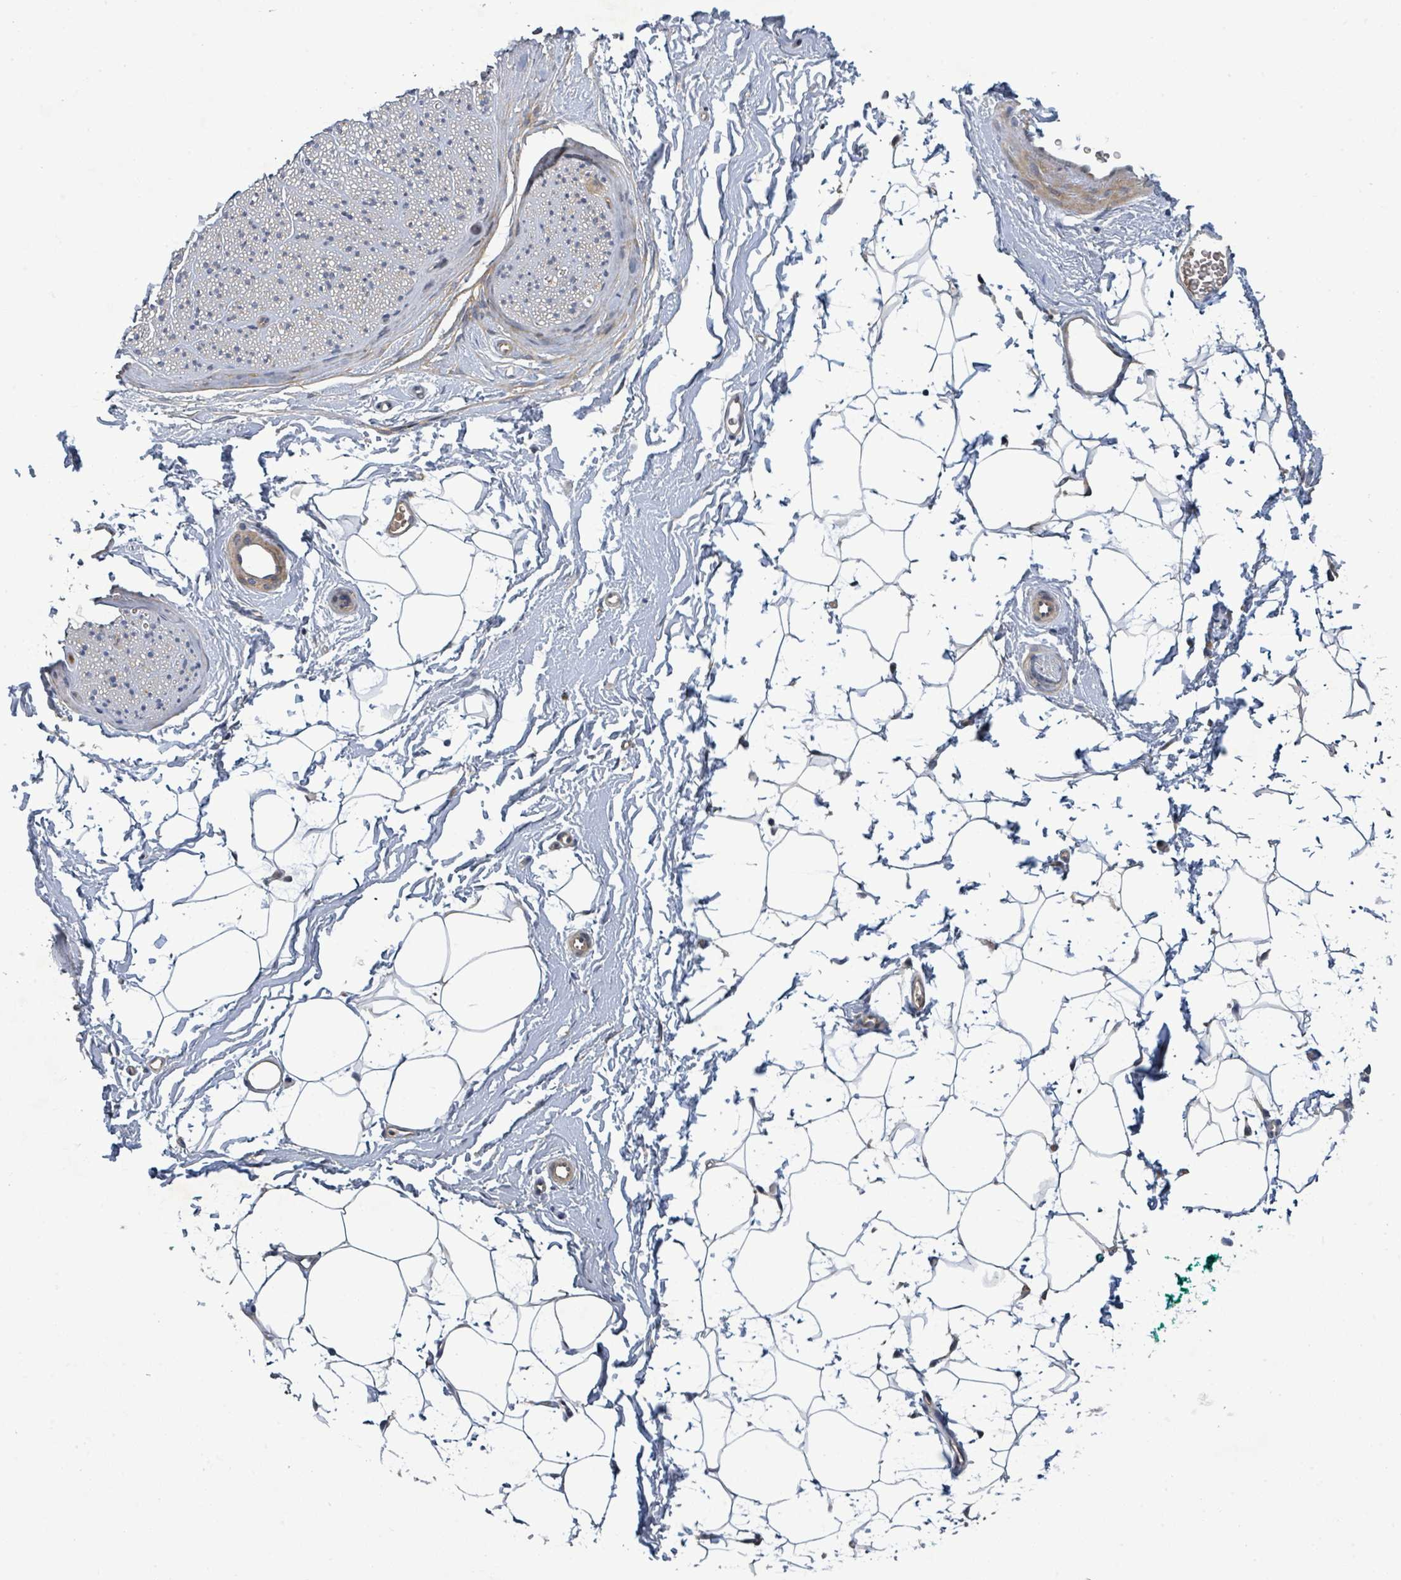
{"staining": {"intensity": "weak", "quantity": ">75%", "location": "cytoplasmic/membranous"}, "tissue": "adipose tissue", "cell_type": "Adipocytes", "image_type": "normal", "snomed": [{"axis": "morphology", "description": "Normal tissue, NOS"}, {"axis": "morphology", "description": "Adenocarcinoma, High grade"}, {"axis": "topography", "description": "Prostate"}, {"axis": "topography", "description": "Peripheral nerve tissue"}], "caption": "DAB (3,3'-diaminobenzidine) immunohistochemical staining of normal human adipose tissue reveals weak cytoplasmic/membranous protein positivity in approximately >75% of adipocytes. (Stains: DAB (3,3'-diaminobenzidine) in brown, nuclei in blue, Microscopy: brightfield microscopy at high magnification).", "gene": "STARD4", "patient": {"sex": "male", "age": 68}}